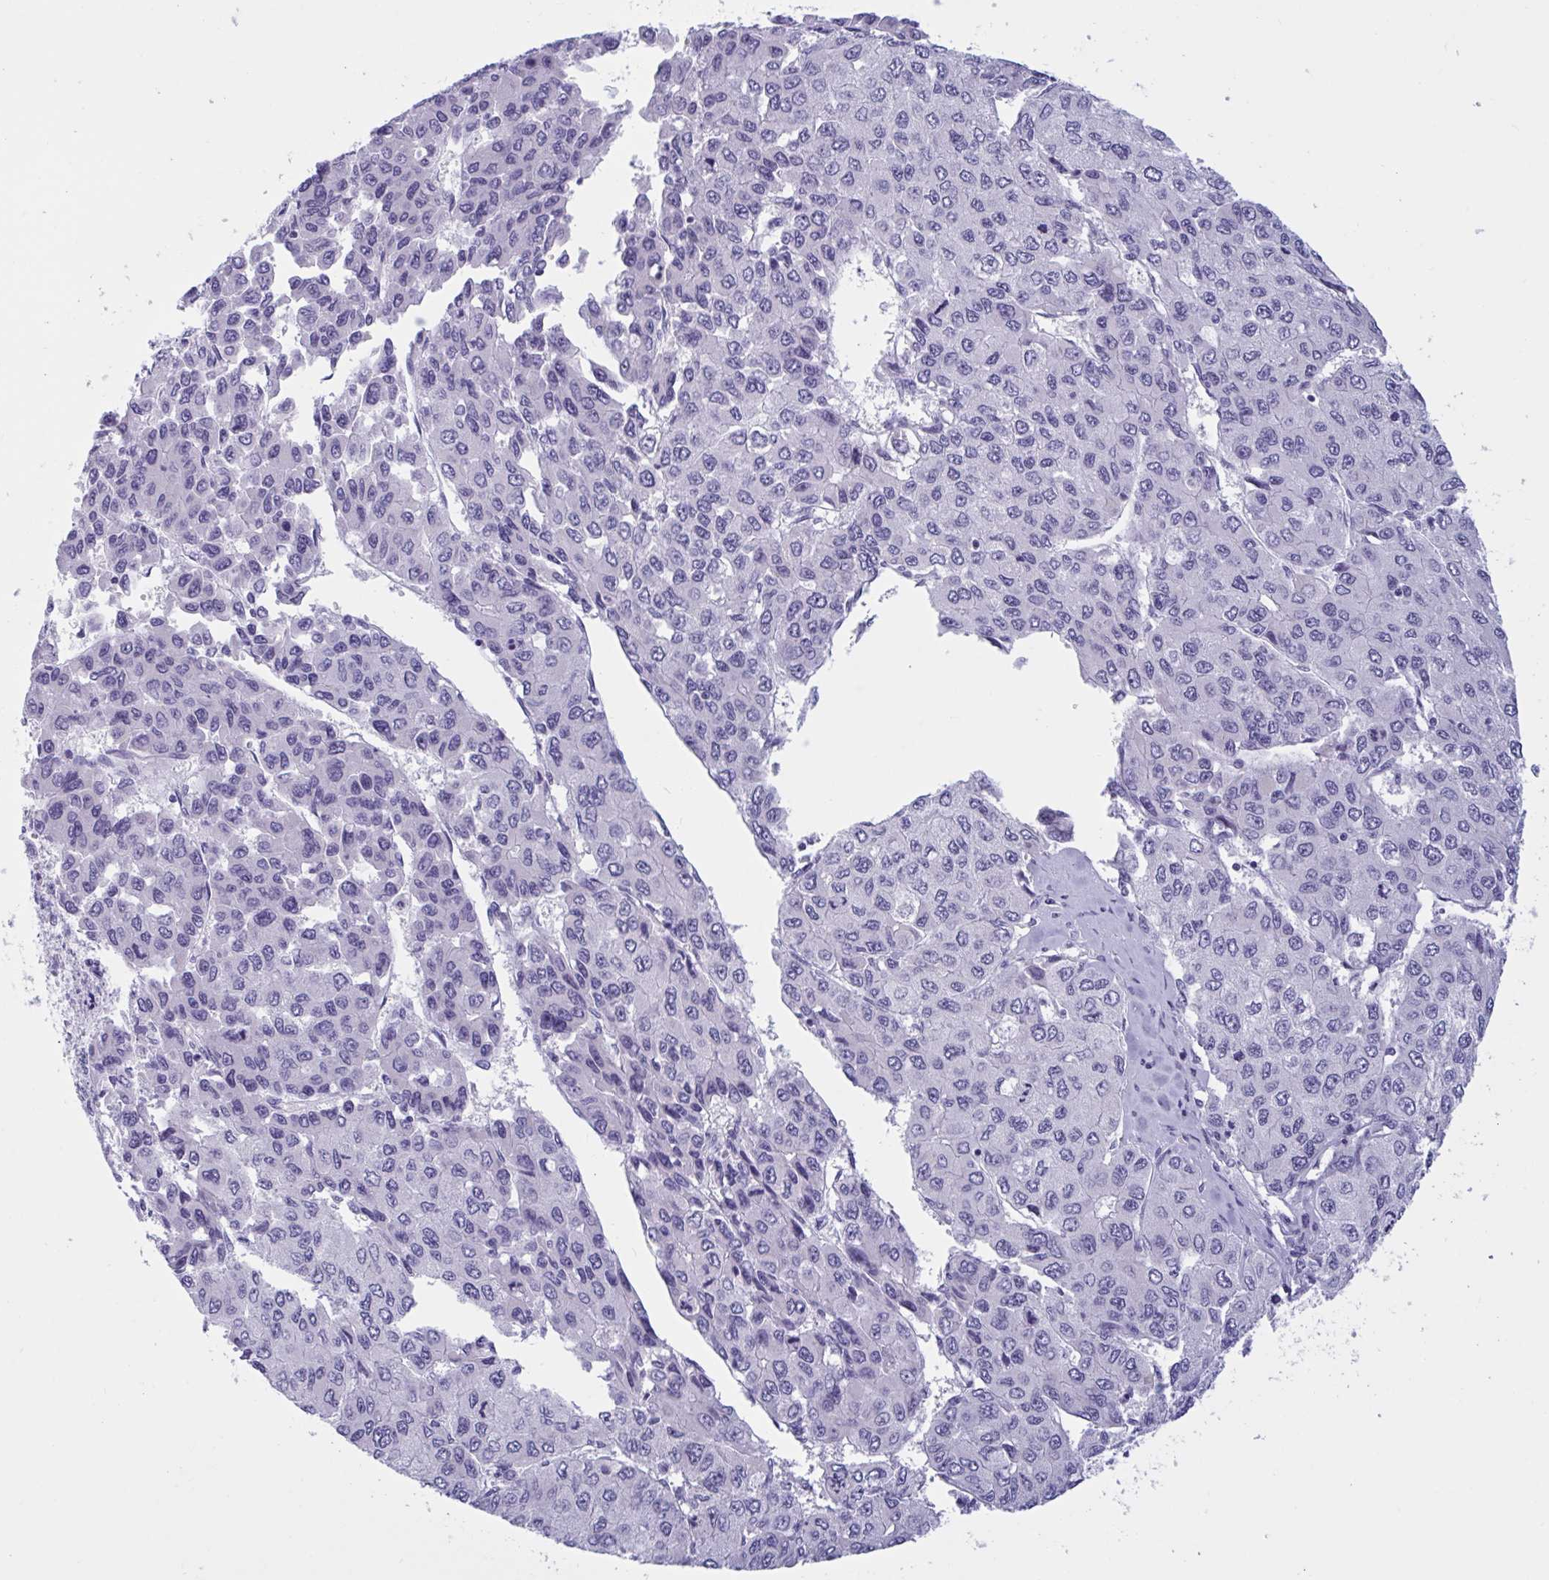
{"staining": {"intensity": "negative", "quantity": "none", "location": "none"}, "tissue": "liver cancer", "cell_type": "Tumor cells", "image_type": "cancer", "snomed": [{"axis": "morphology", "description": "Carcinoma, Hepatocellular, NOS"}, {"axis": "topography", "description": "Liver"}], "caption": "The image displays no staining of tumor cells in liver cancer.", "gene": "OXLD1", "patient": {"sex": "female", "age": 66}}